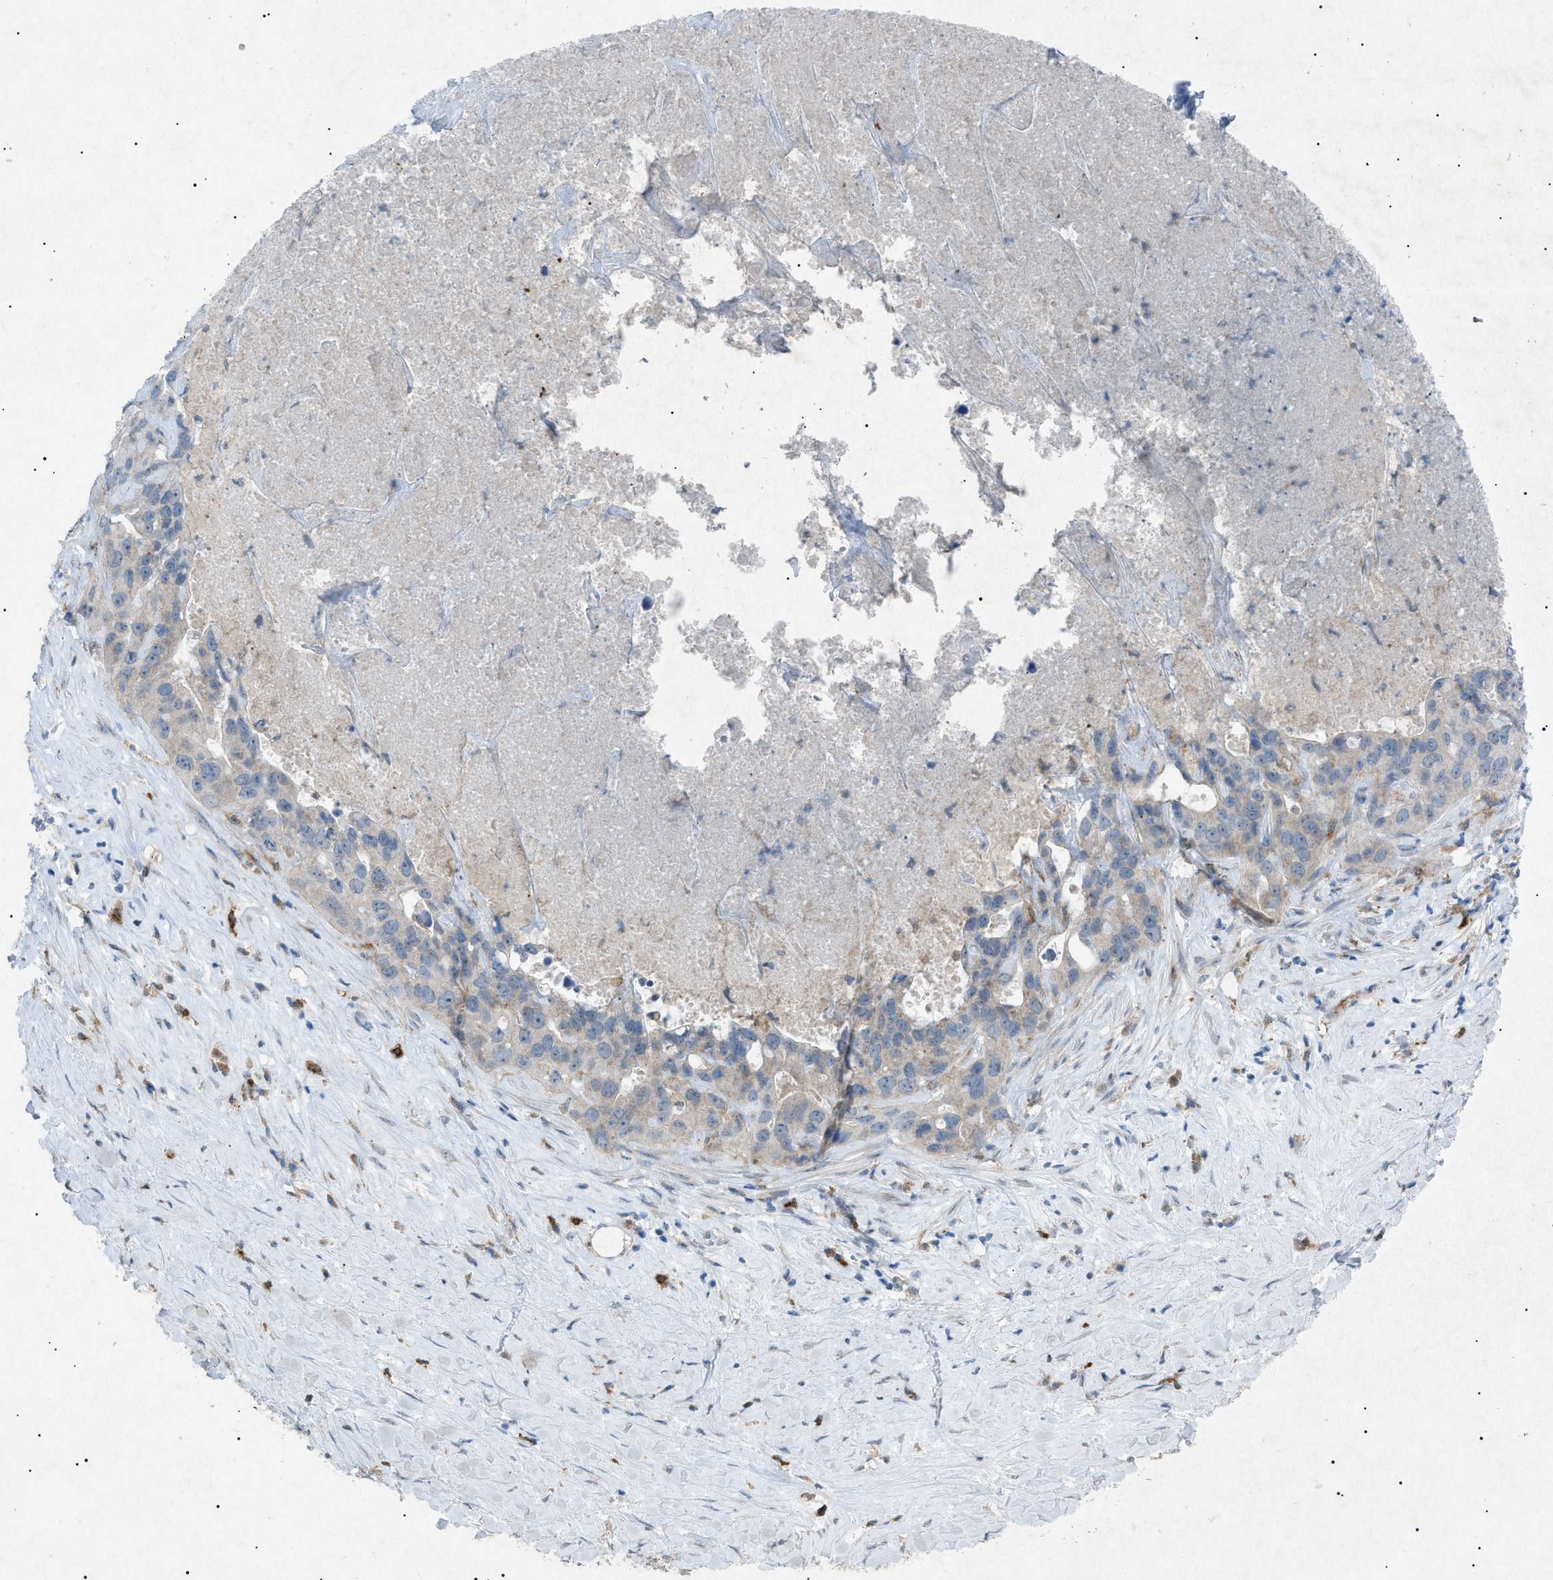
{"staining": {"intensity": "negative", "quantity": "none", "location": "none"}, "tissue": "liver cancer", "cell_type": "Tumor cells", "image_type": "cancer", "snomed": [{"axis": "morphology", "description": "Cholangiocarcinoma"}, {"axis": "topography", "description": "Liver"}], "caption": "Photomicrograph shows no significant protein staining in tumor cells of liver cancer (cholangiocarcinoma). (Brightfield microscopy of DAB (3,3'-diaminobenzidine) immunohistochemistry (IHC) at high magnification).", "gene": "BTK", "patient": {"sex": "female", "age": 65}}